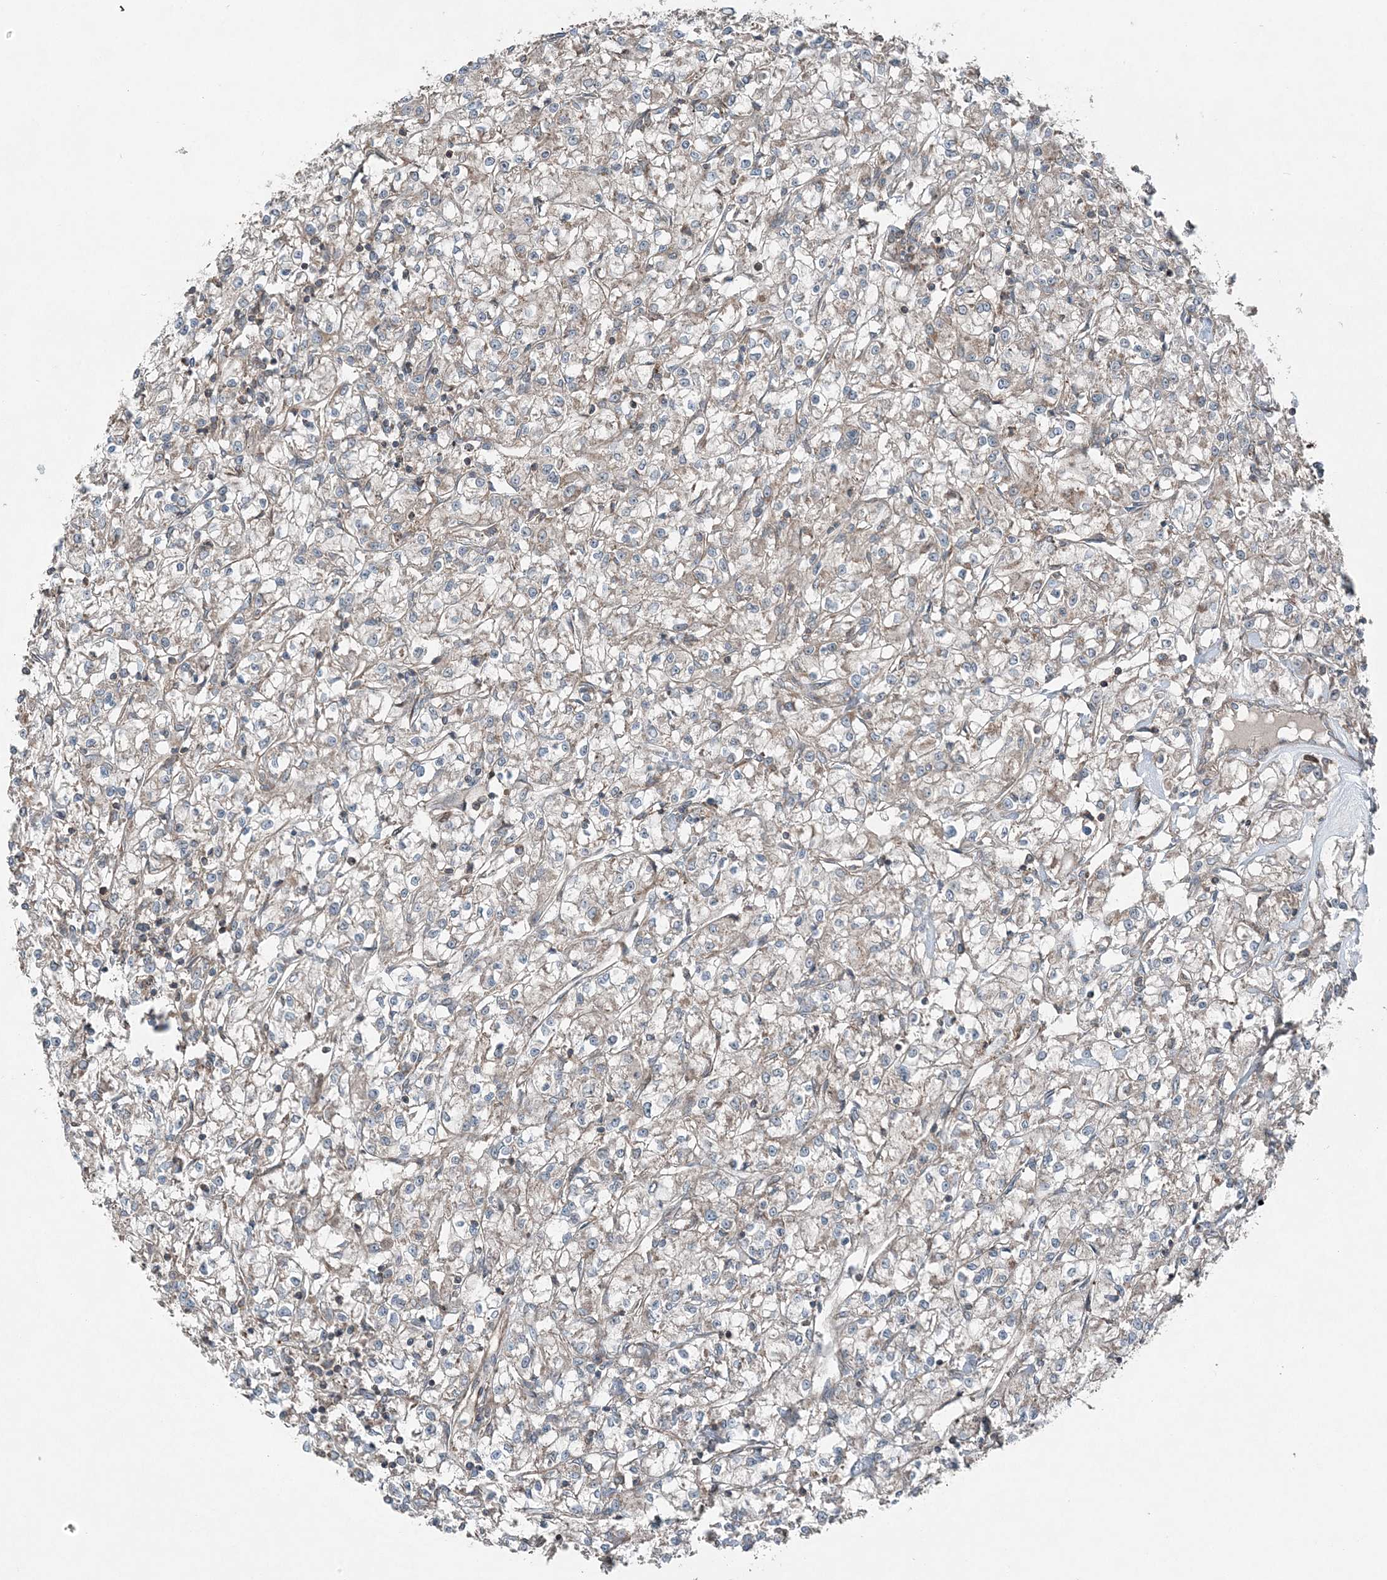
{"staining": {"intensity": "weak", "quantity": "<25%", "location": "cytoplasmic/membranous"}, "tissue": "renal cancer", "cell_type": "Tumor cells", "image_type": "cancer", "snomed": [{"axis": "morphology", "description": "Adenocarcinoma, NOS"}, {"axis": "topography", "description": "Kidney"}], "caption": "The immunohistochemistry image has no significant staining in tumor cells of renal cancer tissue.", "gene": "KY", "patient": {"sex": "female", "age": 59}}